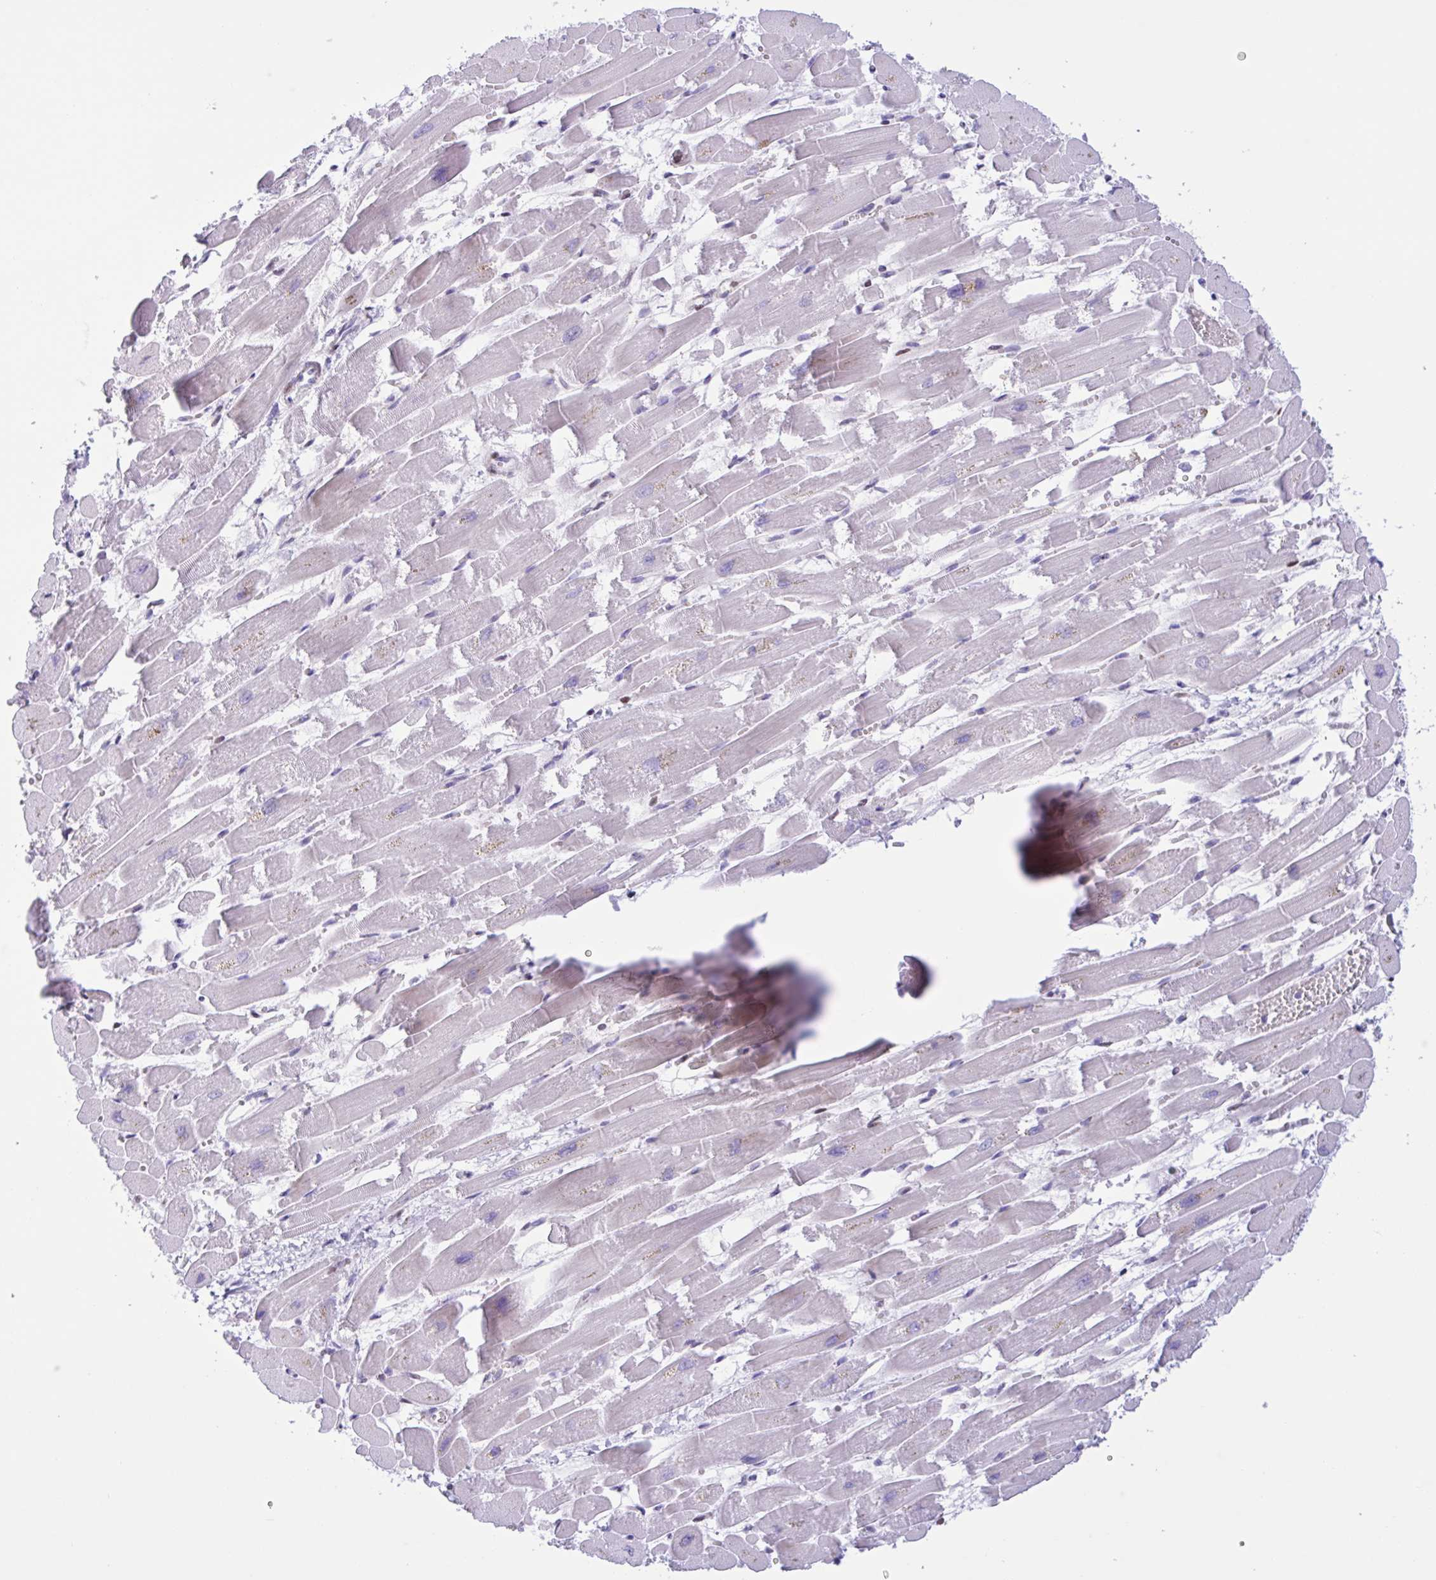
{"staining": {"intensity": "weak", "quantity": "<25%", "location": "cytoplasmic/membranous"}, "tissue": "heart muscle", "cell_type": "Cardiomyocytes", "image_type": "normal", "snomed": [{"axis": "morphology", "description": "Normal tissue, NOS"}, {"axis": "topography", "description": "Heart"}], "caption": "Human heart muscle stained for a protein using immunohistochemistry exhibits no staining in cardiomyocytes.", "gene": "AHCYL2", "patient": {"sex": "female", "age": 52}}